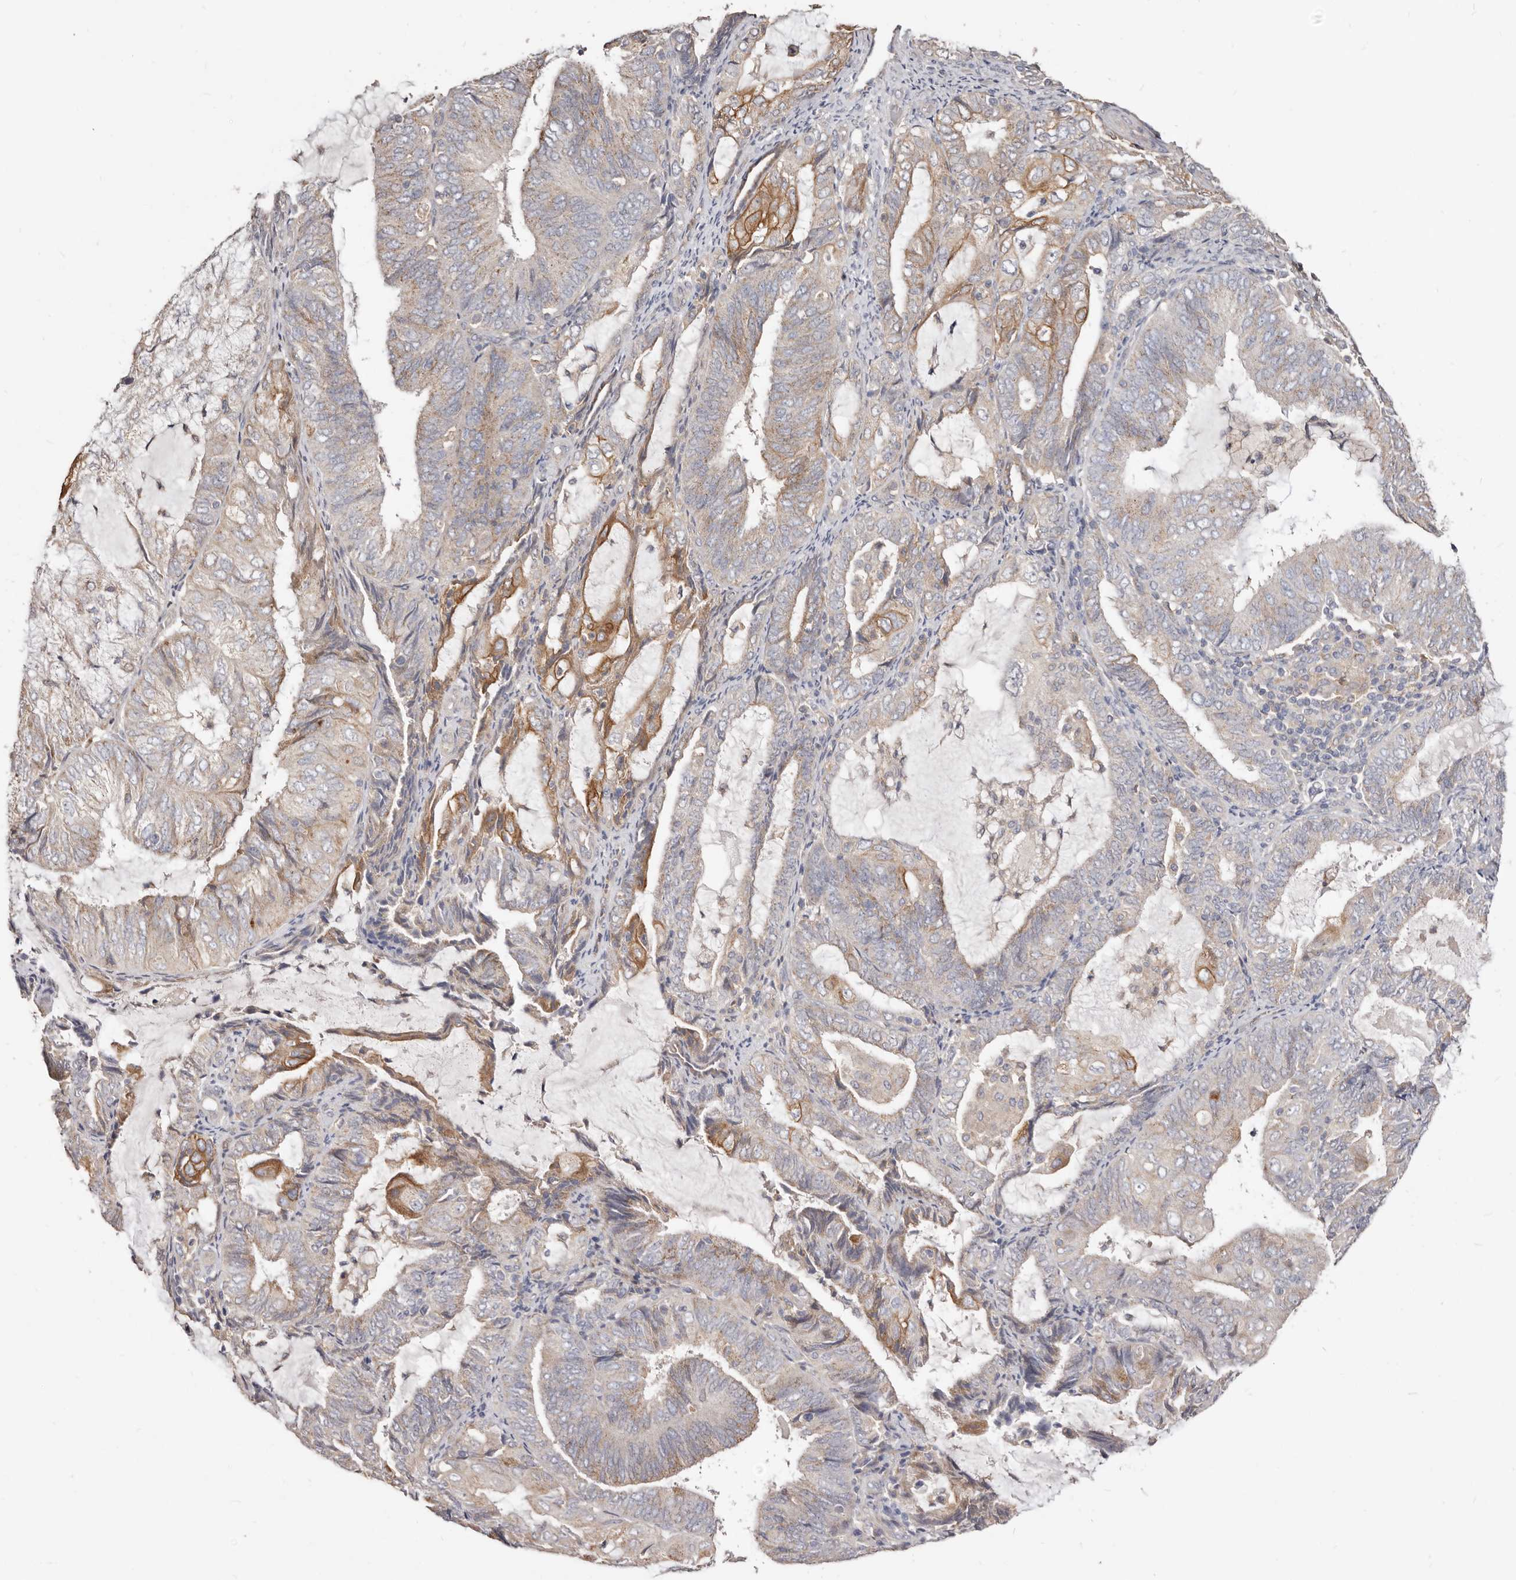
{"staining": {"intensity": "moderate", "quantity": "<25%", "location": "cytoplasmic/membranous"}, "tissue": "endometrial cancer", "cell_type": "Tumor cells", "image_type": "cancer", "snomed": [{"axis": "morphology", "description": "Adenocarcinoma, NOS"}, {"axis": "topography", "description": "Endometrium"}], "caption": "Tumor cells display low levels of moderate cytoplasmic/membranous expression in about <25% of cells in endometrial adenocarcinoma. (brown staining indicates protein expression, while blue staining denotes nuclei).", "gene": "LRRC25", "patient": {"sex": "female", "age": 81}}